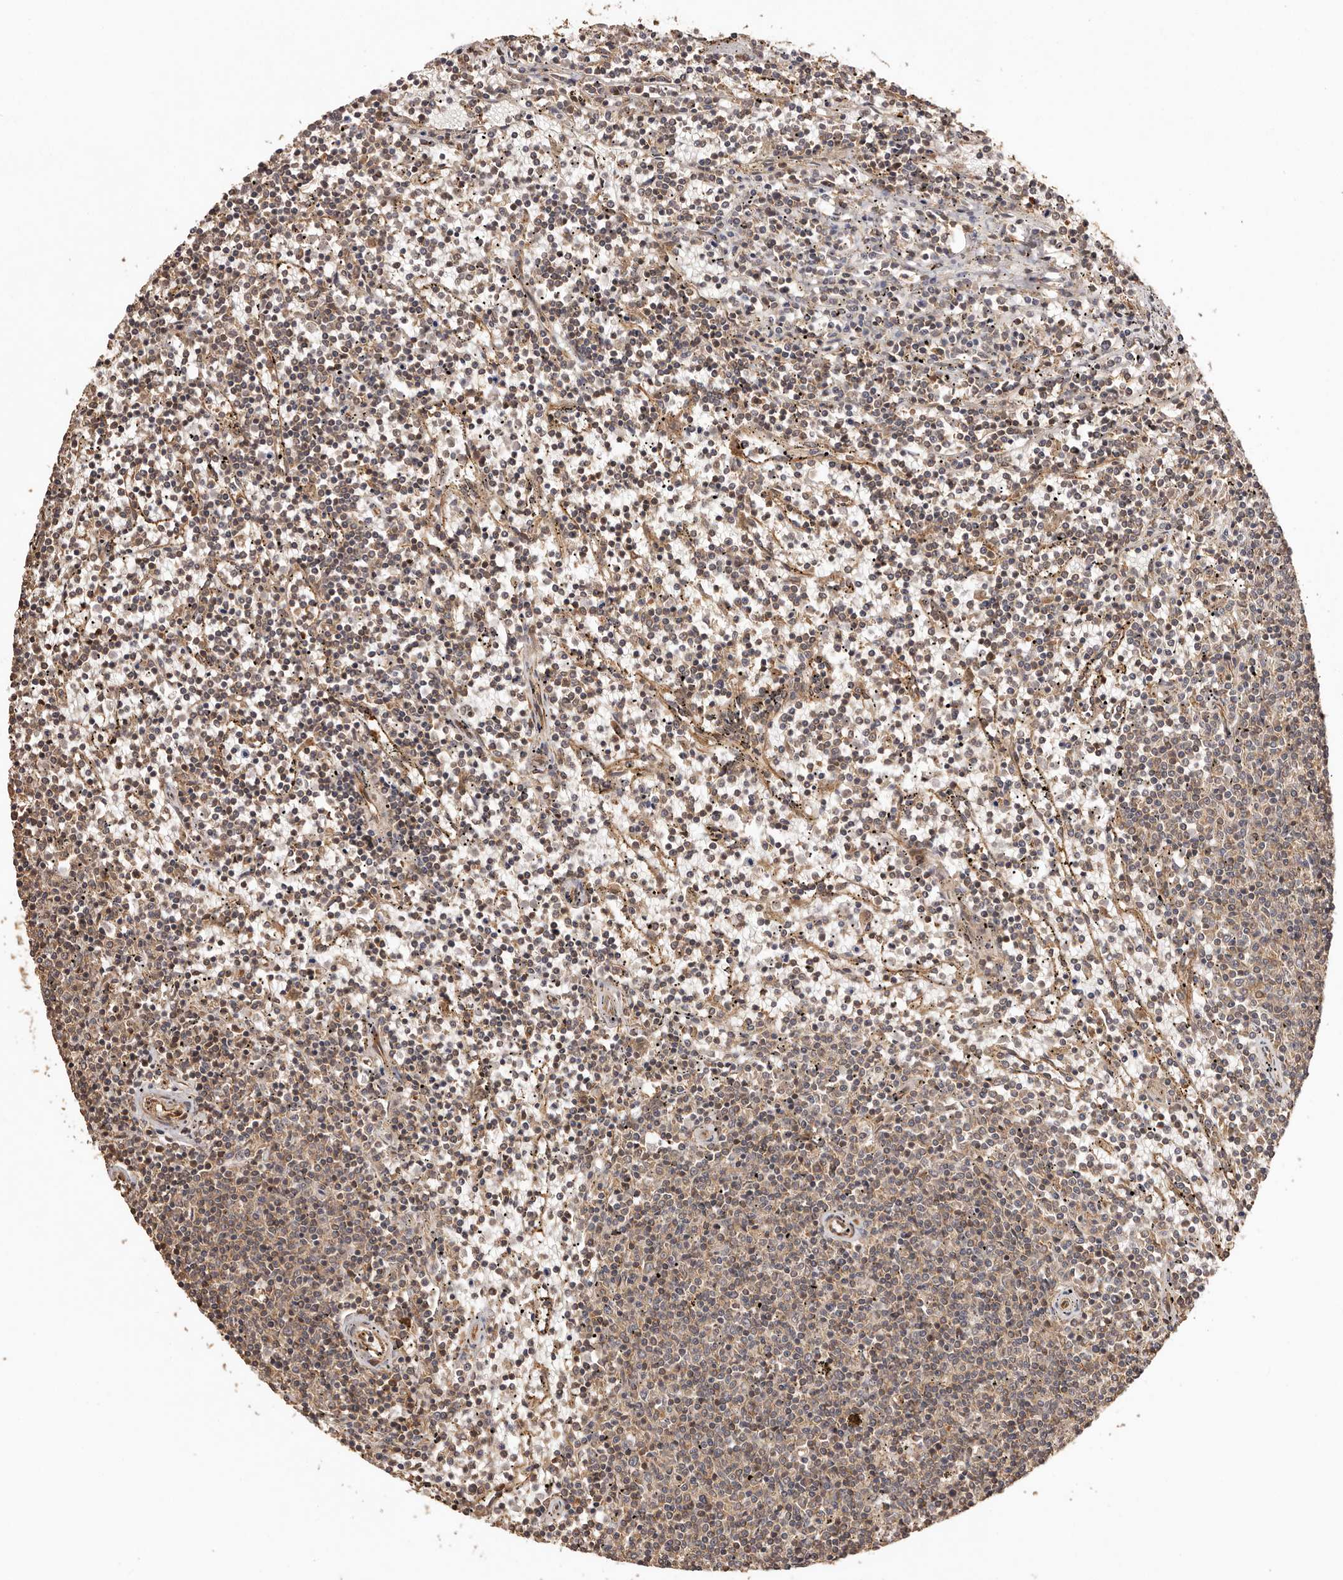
{"staining": {"intensity": "weak", "quantity": "25%-75%", "location": "cytoplasmic/membranous"}, "tissue": "lymphoma", "cell_type": "Tumor cells", "image_type": "cancer", "snomed": [{"axis": "morphology", "description": "Malignant lymphoma, non-Hodgkin's type, Low grade"}, {"axis": "topography", "description": "Spleen"}], "caption": "Tumor cells demonstrate low levels of weak cytoplasmic/membranous staining in about 25%-75% of cells in lymphoma.", "gene": "UBR2", "patient": {"sex": "female", "age": 50}}